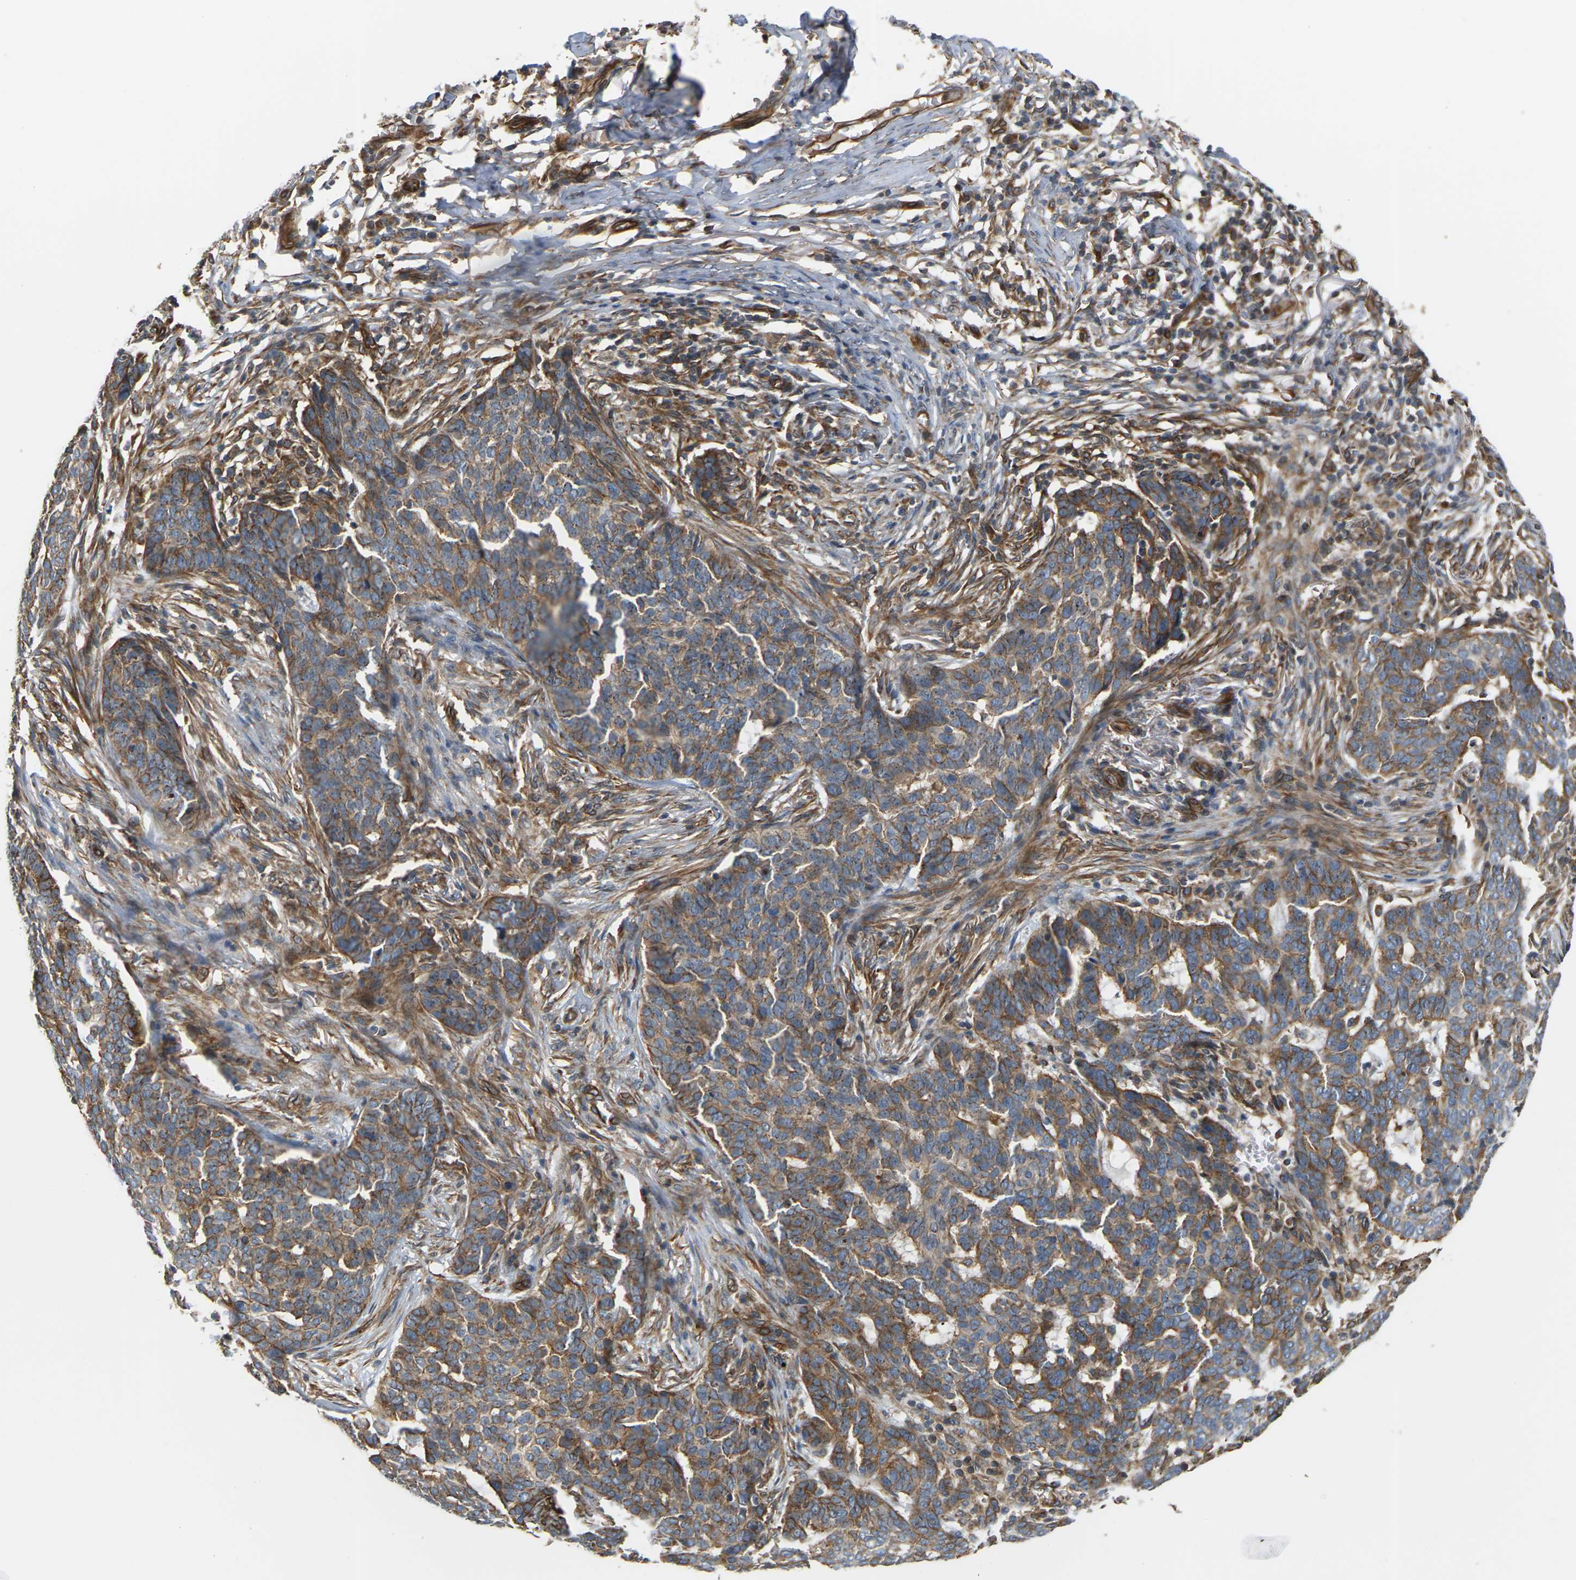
{"staining": {"intensity": "moderate", "quantity": ">75%", "location": "cytoplasmic/membranous"}, "tissue": "skin cancer", "cell_type": "Tumor cells", "image_type": "cancer", "snomed": [{"axis": "morphology", "description": "Basal cell carcinoma"}, {"axis": "topography", "description": "Skin"}], "caption": "Immunohistochemistry image of neoplastic tissue: skin cancer stained using IHC reveals medium levels of moderate protein expression localized specifically in the cytoplasmic/membranous of tumor cells, appearing as a cytoplasmic/membranous brown color.", "gene": "PCDHB4", "patient": {"sex": "male", "age": 85}}